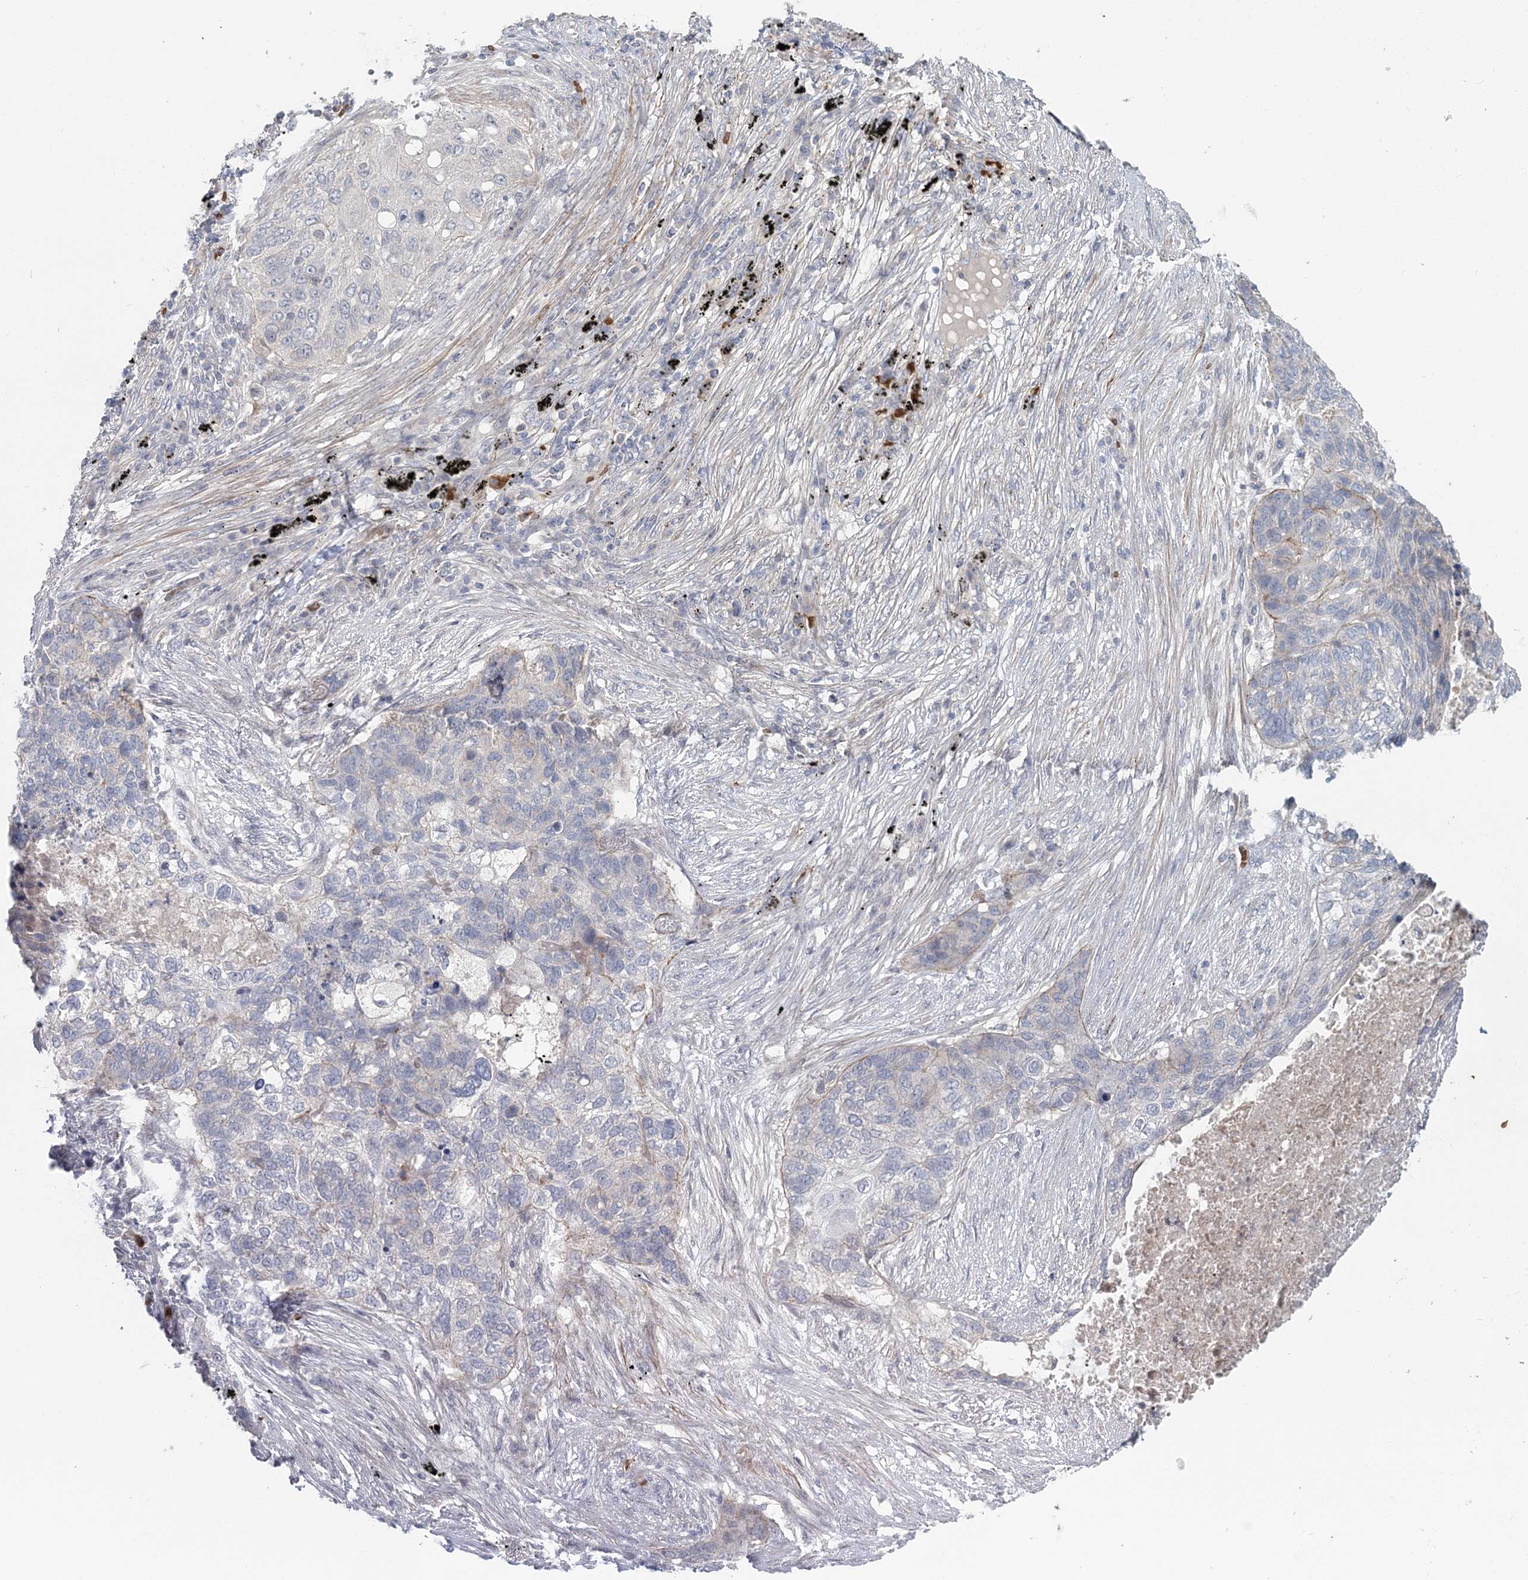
{"staining": {"intensity": "negative", "quantity": "none", "location": "none"}, "tissue": "lung cancer", "cell_type": "Tumor cells", "image_type": "cancer", "snomed": [{"axis": "morphology", "description": "Squamous cell carcinoma, NOS"}, {"axis": "topography", "description": "Lung"}], "caption": "This image is of lung cancer stained with immunohistochemistry to label a protein in brown with the nuclei are counter-stained blue. There is no positivity in tumor cells.", "gene": "SERINC1", "patient": {"sex": "female", "age": 63}}